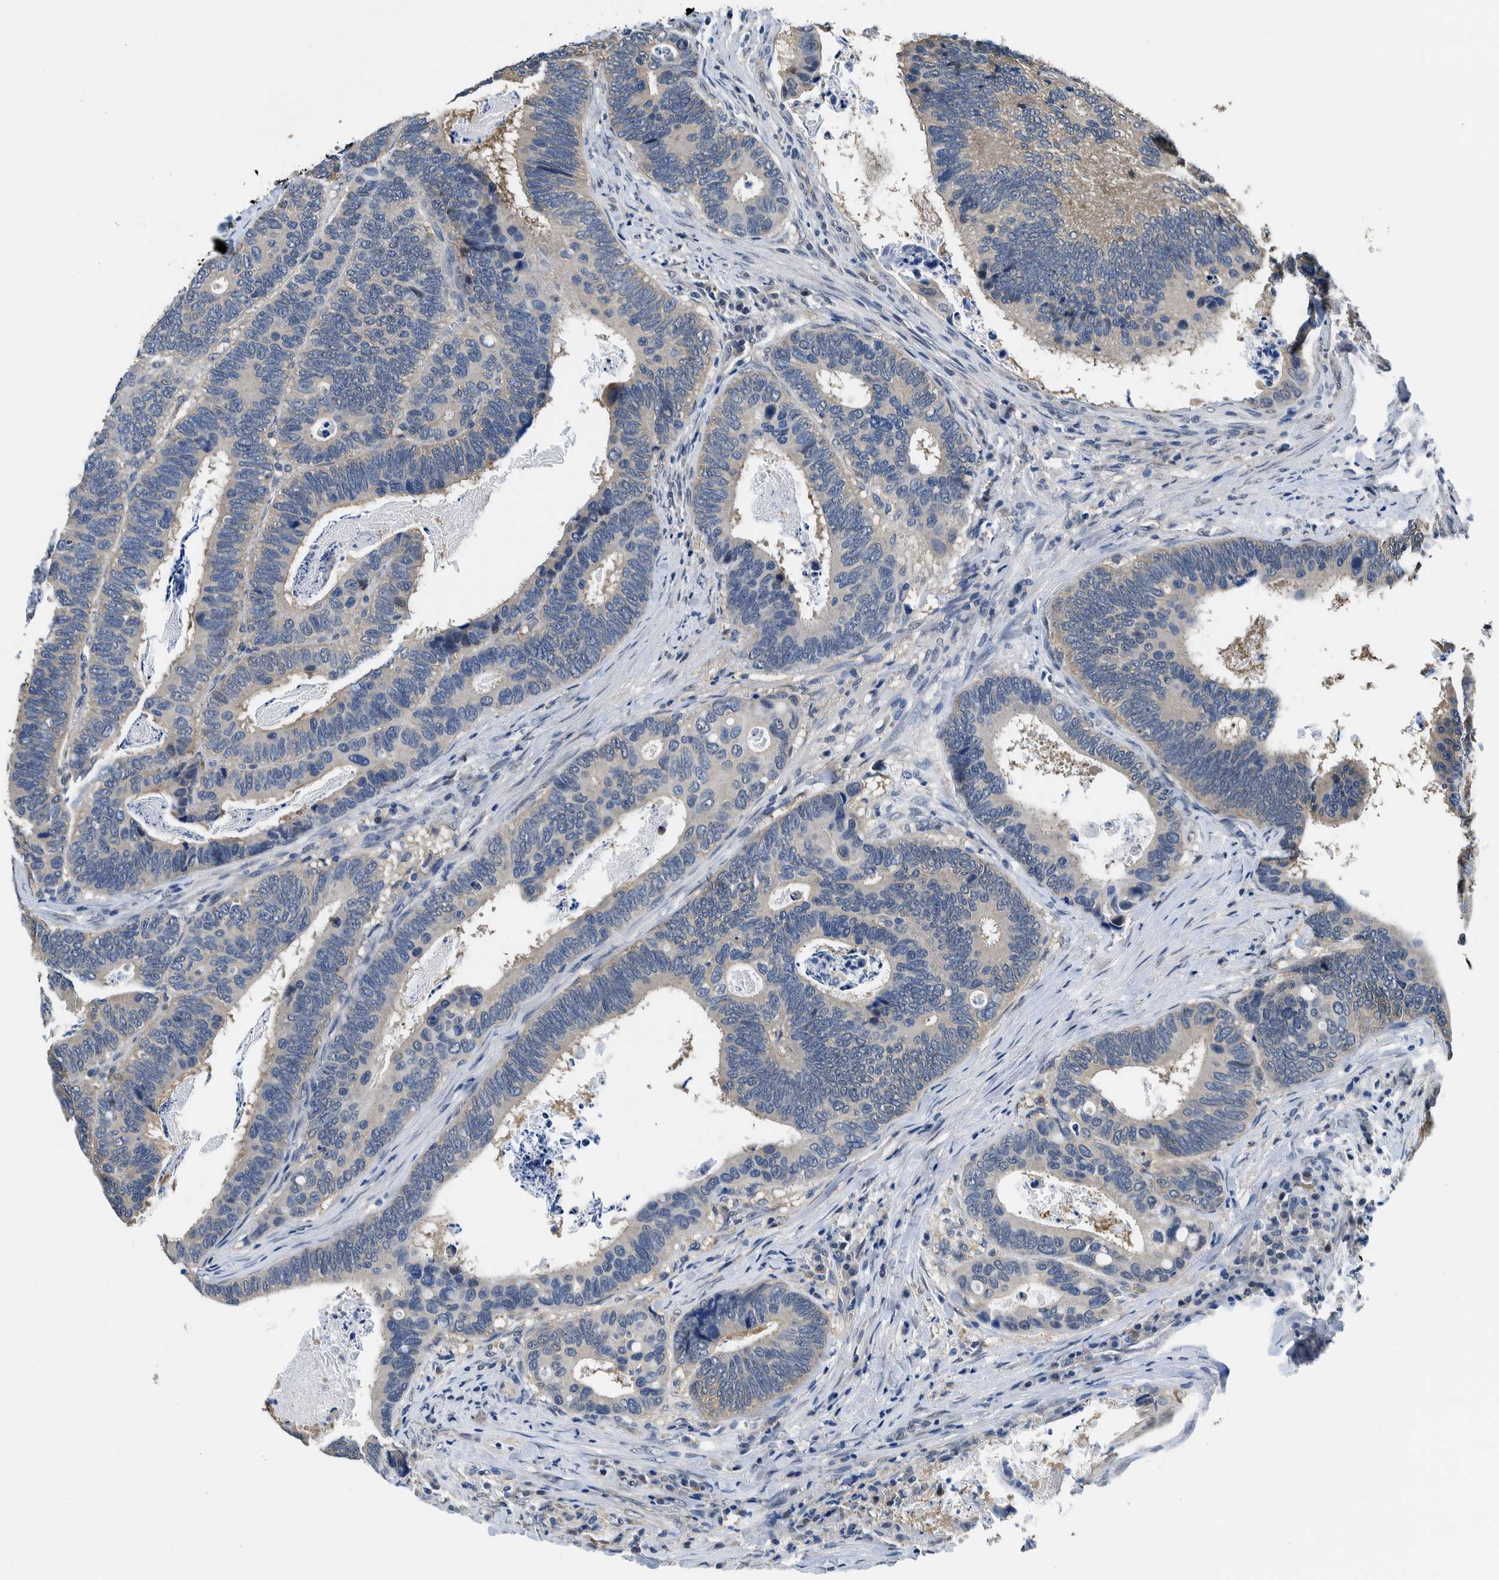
{"staining": {"intensity": "negative", "quantity": "none", "location": "none"}, "tissue": "colorectal cancer", "cell_type": "Tumor cells", "image_type": "cancer", "snomed": [{"axis": "morphology", "description": "Inflammation, NOS"}, {"axis": "morphology", "description": "Adenocarcinoma, NOS"}, {"axis": "topography", "description": "Colon"}], "caption": "DAB immunohistochemical staining of human colorectal adenocarcinoma exhibits no significant staining in tumor cells. (Immunohistochemistry, brightfield microscopy, high magnification).", "gene": "NIBAN2", "patient": {"sex": "male", "age": 72}}